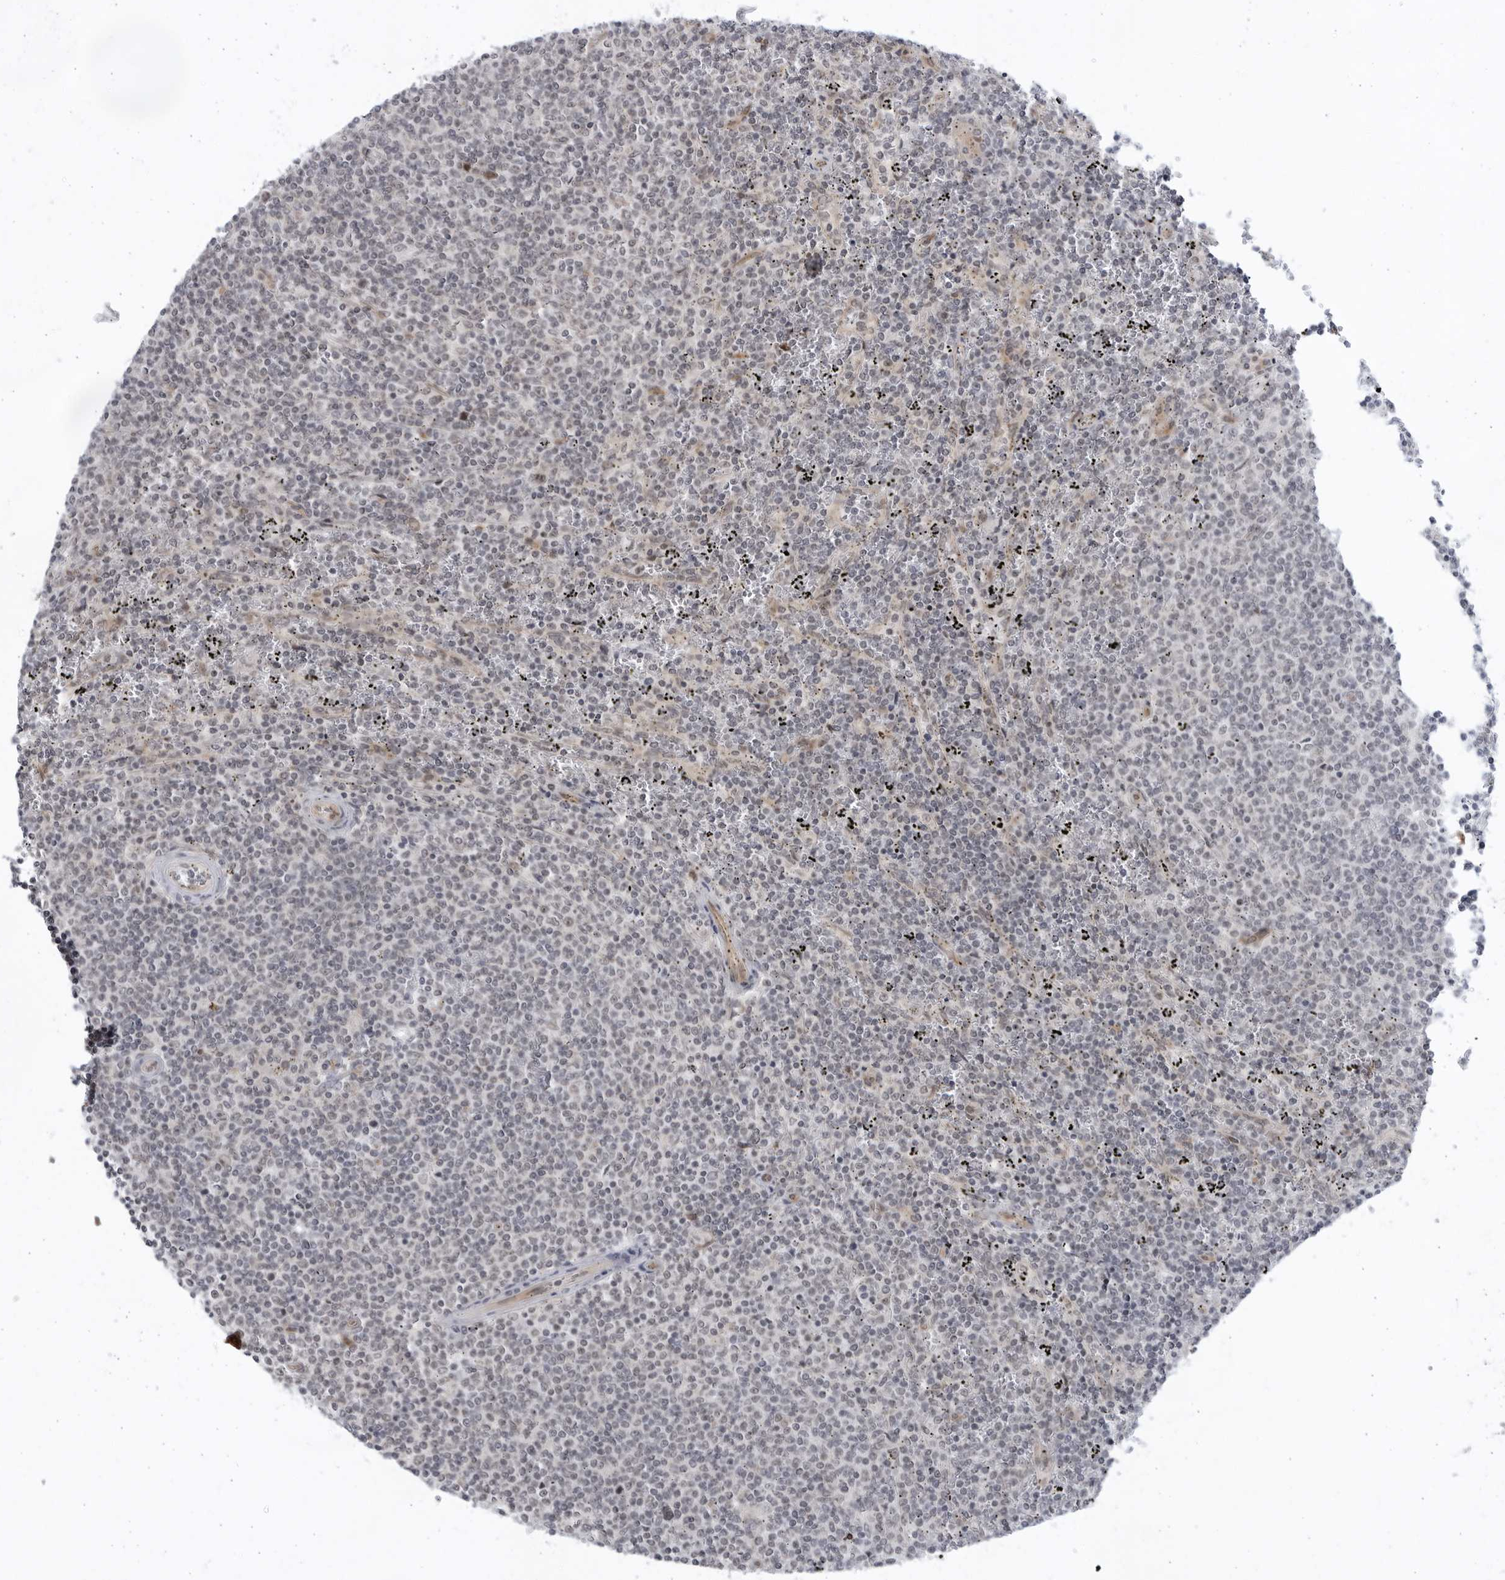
{"staining": {"intensity": "negative", "quantity": "none", "location": "none"}, "tissue": "lymphoma", "cell_type": "Tumor cells", "image_type": "cancer", "snomed": [{"axis": "morphology", "description": "Malignant lymphoma, non-Hodgkin's type, Low grade"}, {"axis": "topography", "description": "Spleen"}], "caption": "Immunohistochemistry of human malignant lymphoma, non-Hodgkin's type (low-grade) demonstrates no staining in tumor cells.", "gene": "ITGB3BP", "patient": {"sex": "female", "age": 50}}